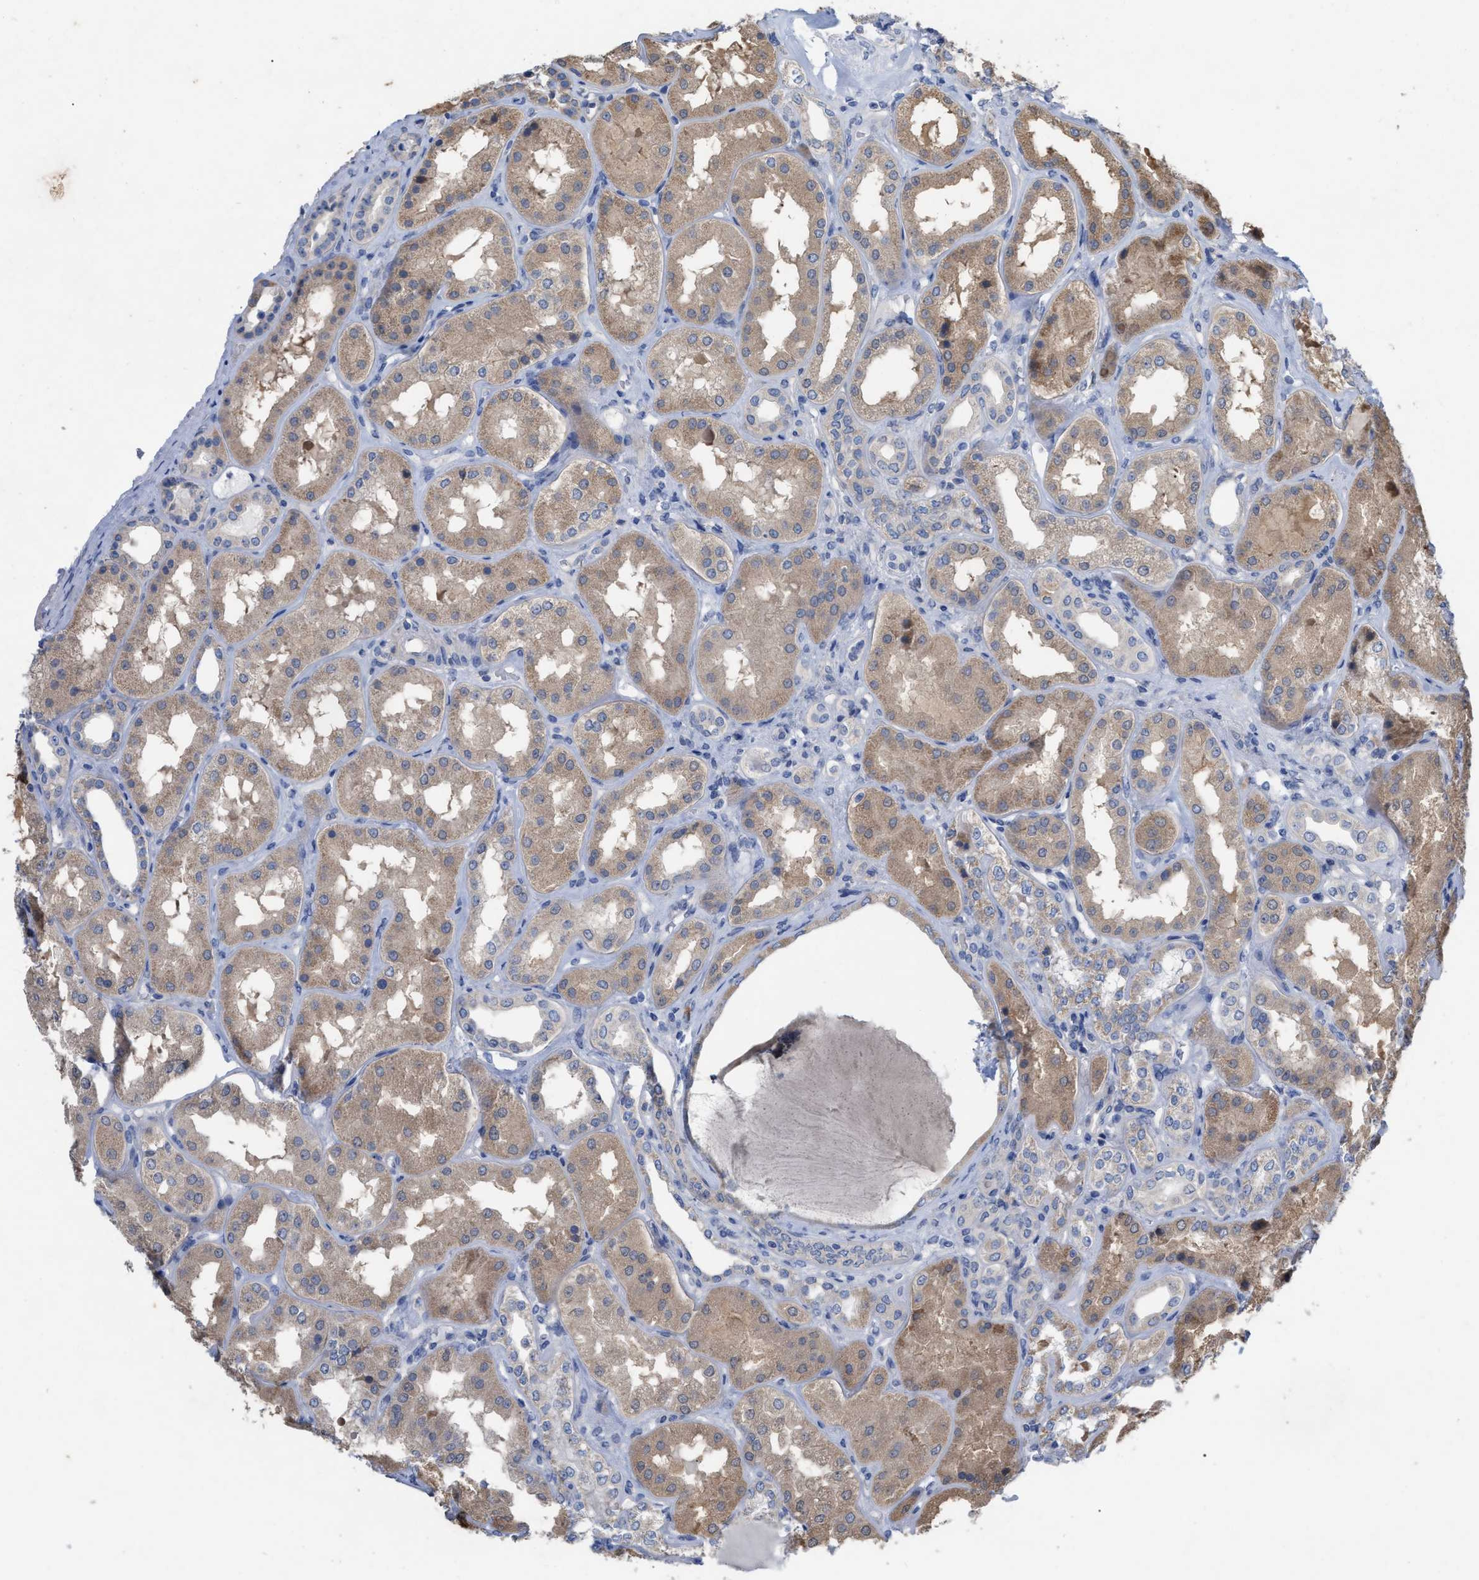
{"staining": {"intensity": "negative", "quantity": "none", "location": "none"}, "tissue": "kidney", "cell_type": "Cells in glomeruli", "image_type": "normal", "snomed": [{"axis": "morphology", "description": "Normal tissue, NOS"}, {"axis": "topography", "description": "Kidney"}], "caption": "Immunohistochemical staining of normal human kidney exhibits no significant expression in cells in glomeruli. (DAB immunohistochemistry with hematoxylin counter stain).", "gene": "VIP", "patient": {"sex": "female", "age": 56}}